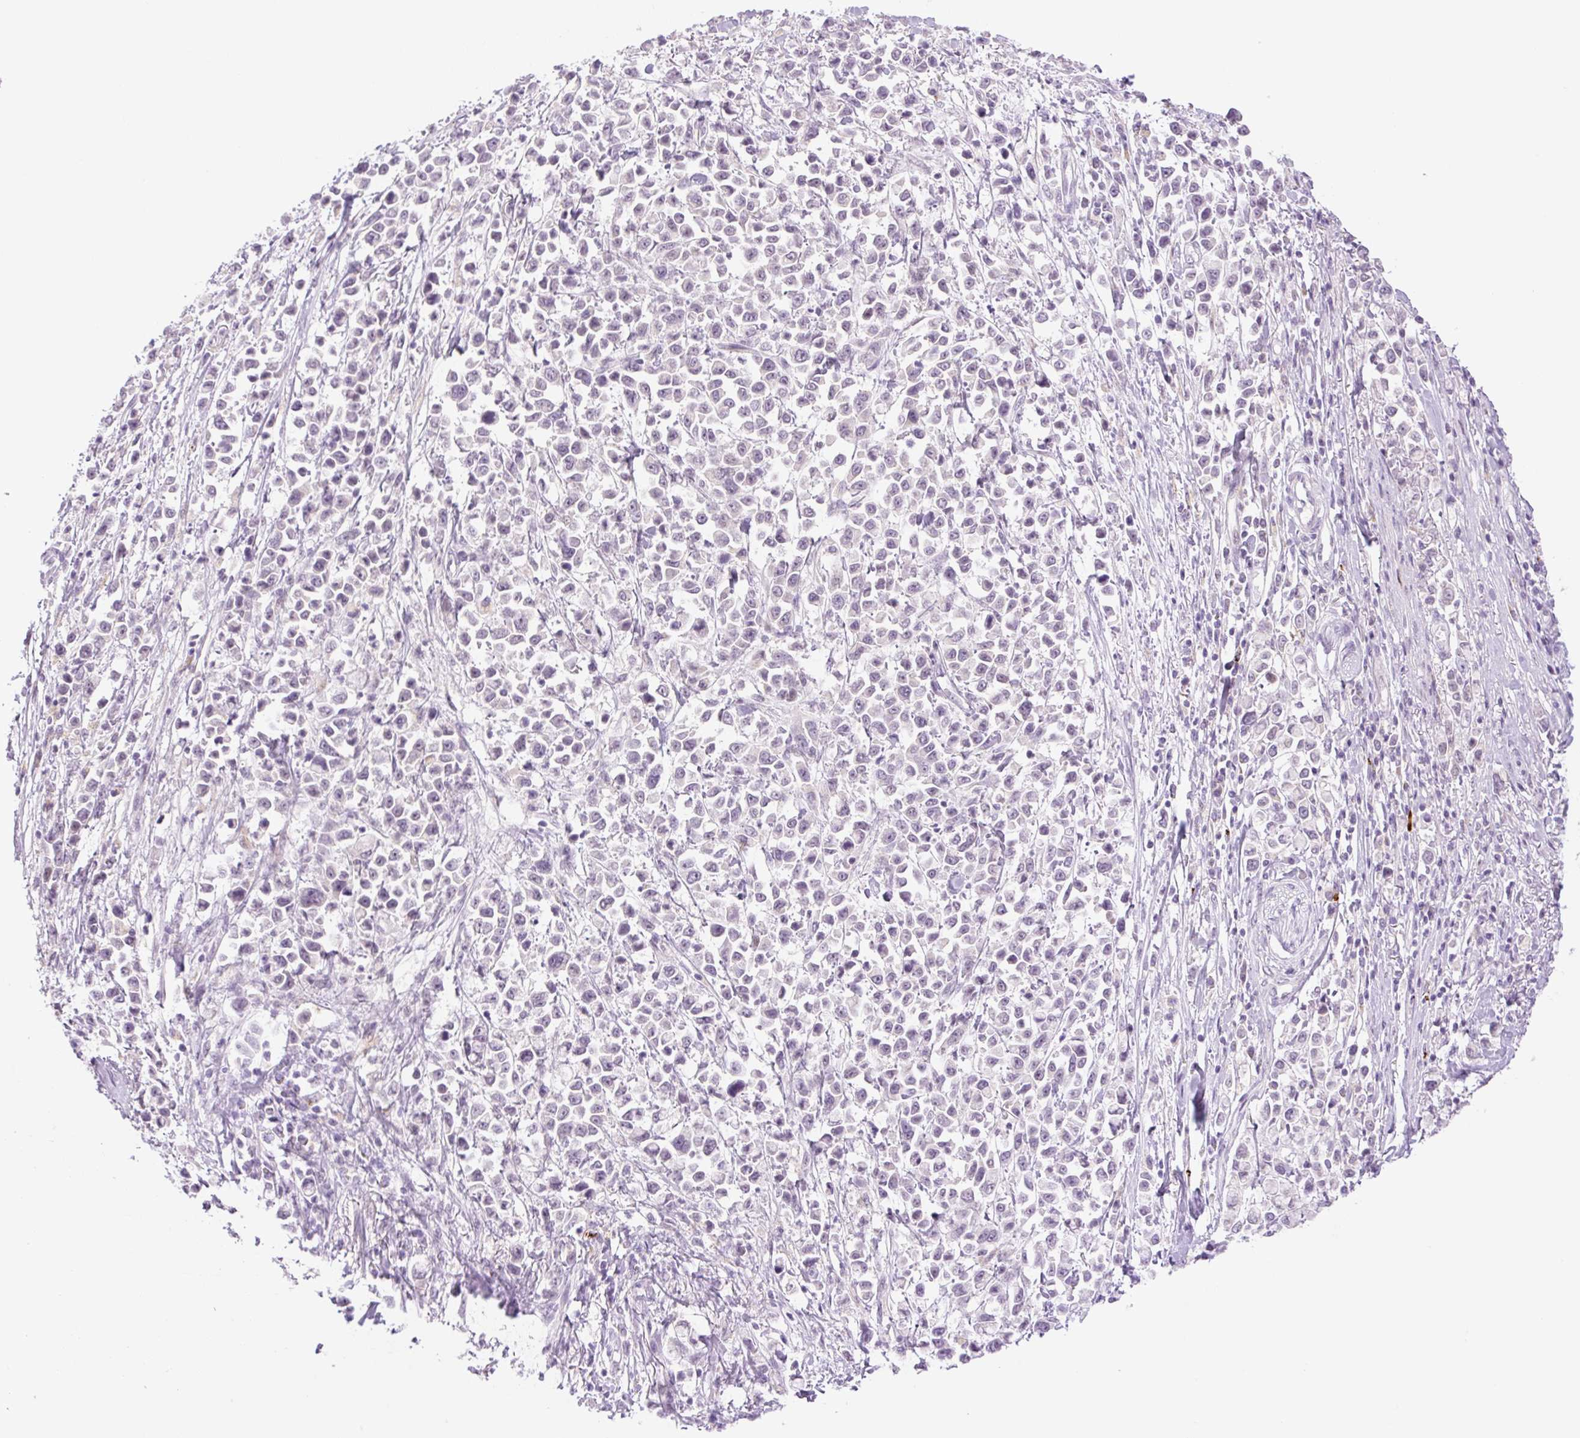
{"staining": {"intensity": "negative", "quantity": "none", "location": "none"}, "tissue": "stomach cancer", "cell_type": "Tumor cells", "image_type": "cancer", "snomed": [{"axis": "morphology", "description": "Adenocarcinoma, NOS"}, {"axis": "topography", "description": "Stomach"}], "caption": "Immunohistochemistry (IHC) micrograph of stomach adenocarcinoma stained for a protein (brown), which reveals no positivity in tumor cells. Brightfield microscopy of immunohistochemistry stained with DAB (brown) and hematoxylin (blue), captured at high magnification.", "gene": "SPRYD4", "patient": {"sex": "female", "age": 81}}